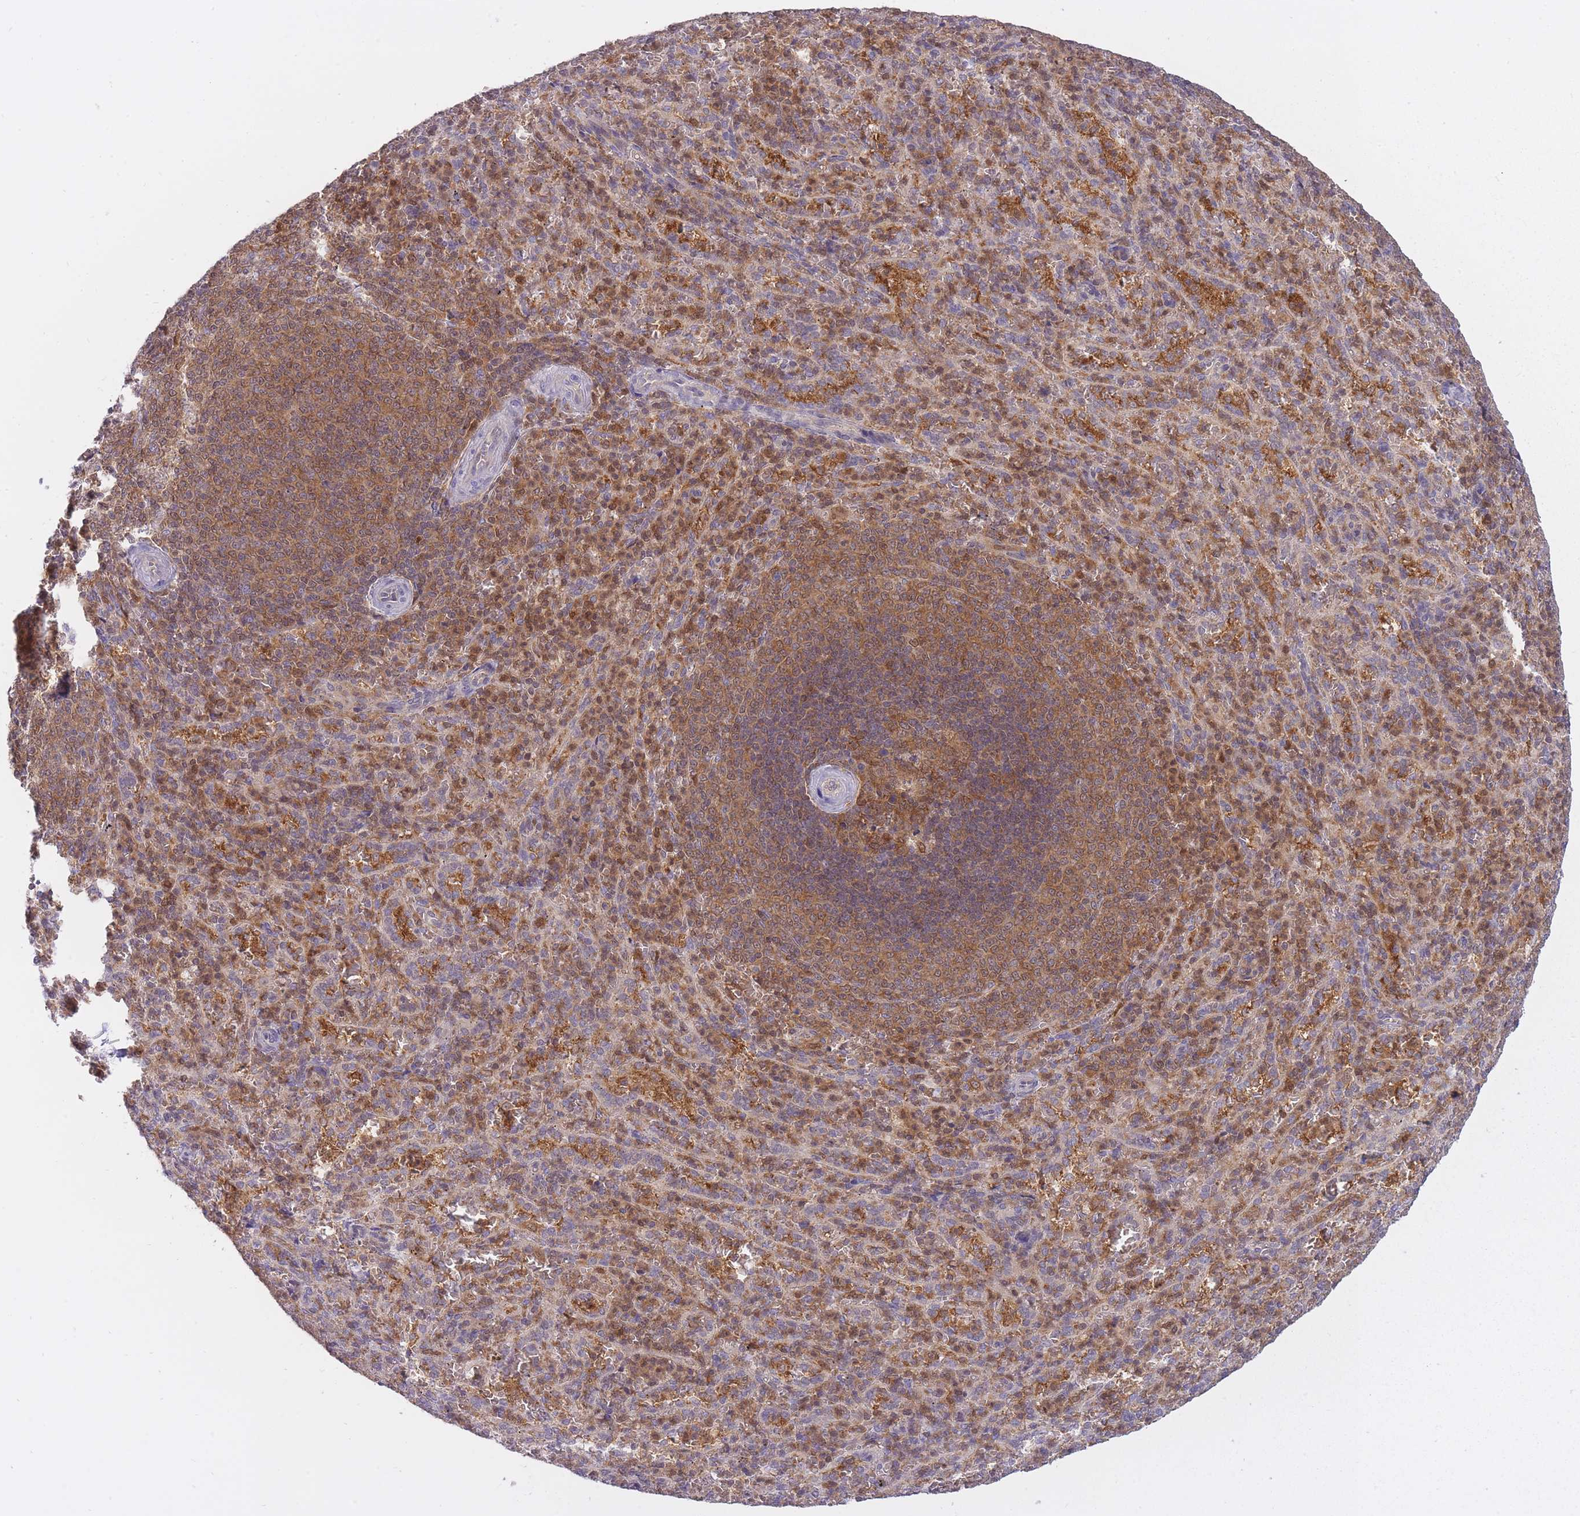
{"staining": {"intensity": "moderate", "quantity": "25%-75%", "location": "cytoplasmic/membranous,nuclear"}, "tissue": "spleen", "cell_type": "Cells in red pulp", "image_type": "normal", "snomed": [{"axis": "morphology", "description": "Normal tissue, NOS"}, {"axis": "topography", "description": "Spleen"}], "caption": "Immunohistochemical staining of benign human spleen demonstrates moderate cytoplasmic/membranous,nuclear protein positivity in approximately 25%-75% of cells in red pulp. The protein of interest is stained brown, and the nuclei are stained in blue (DAB IHC with brightfield microscopy, high magnification).", "gene": "CXorf38", "patient": {"sex": "female", "age": 21}}